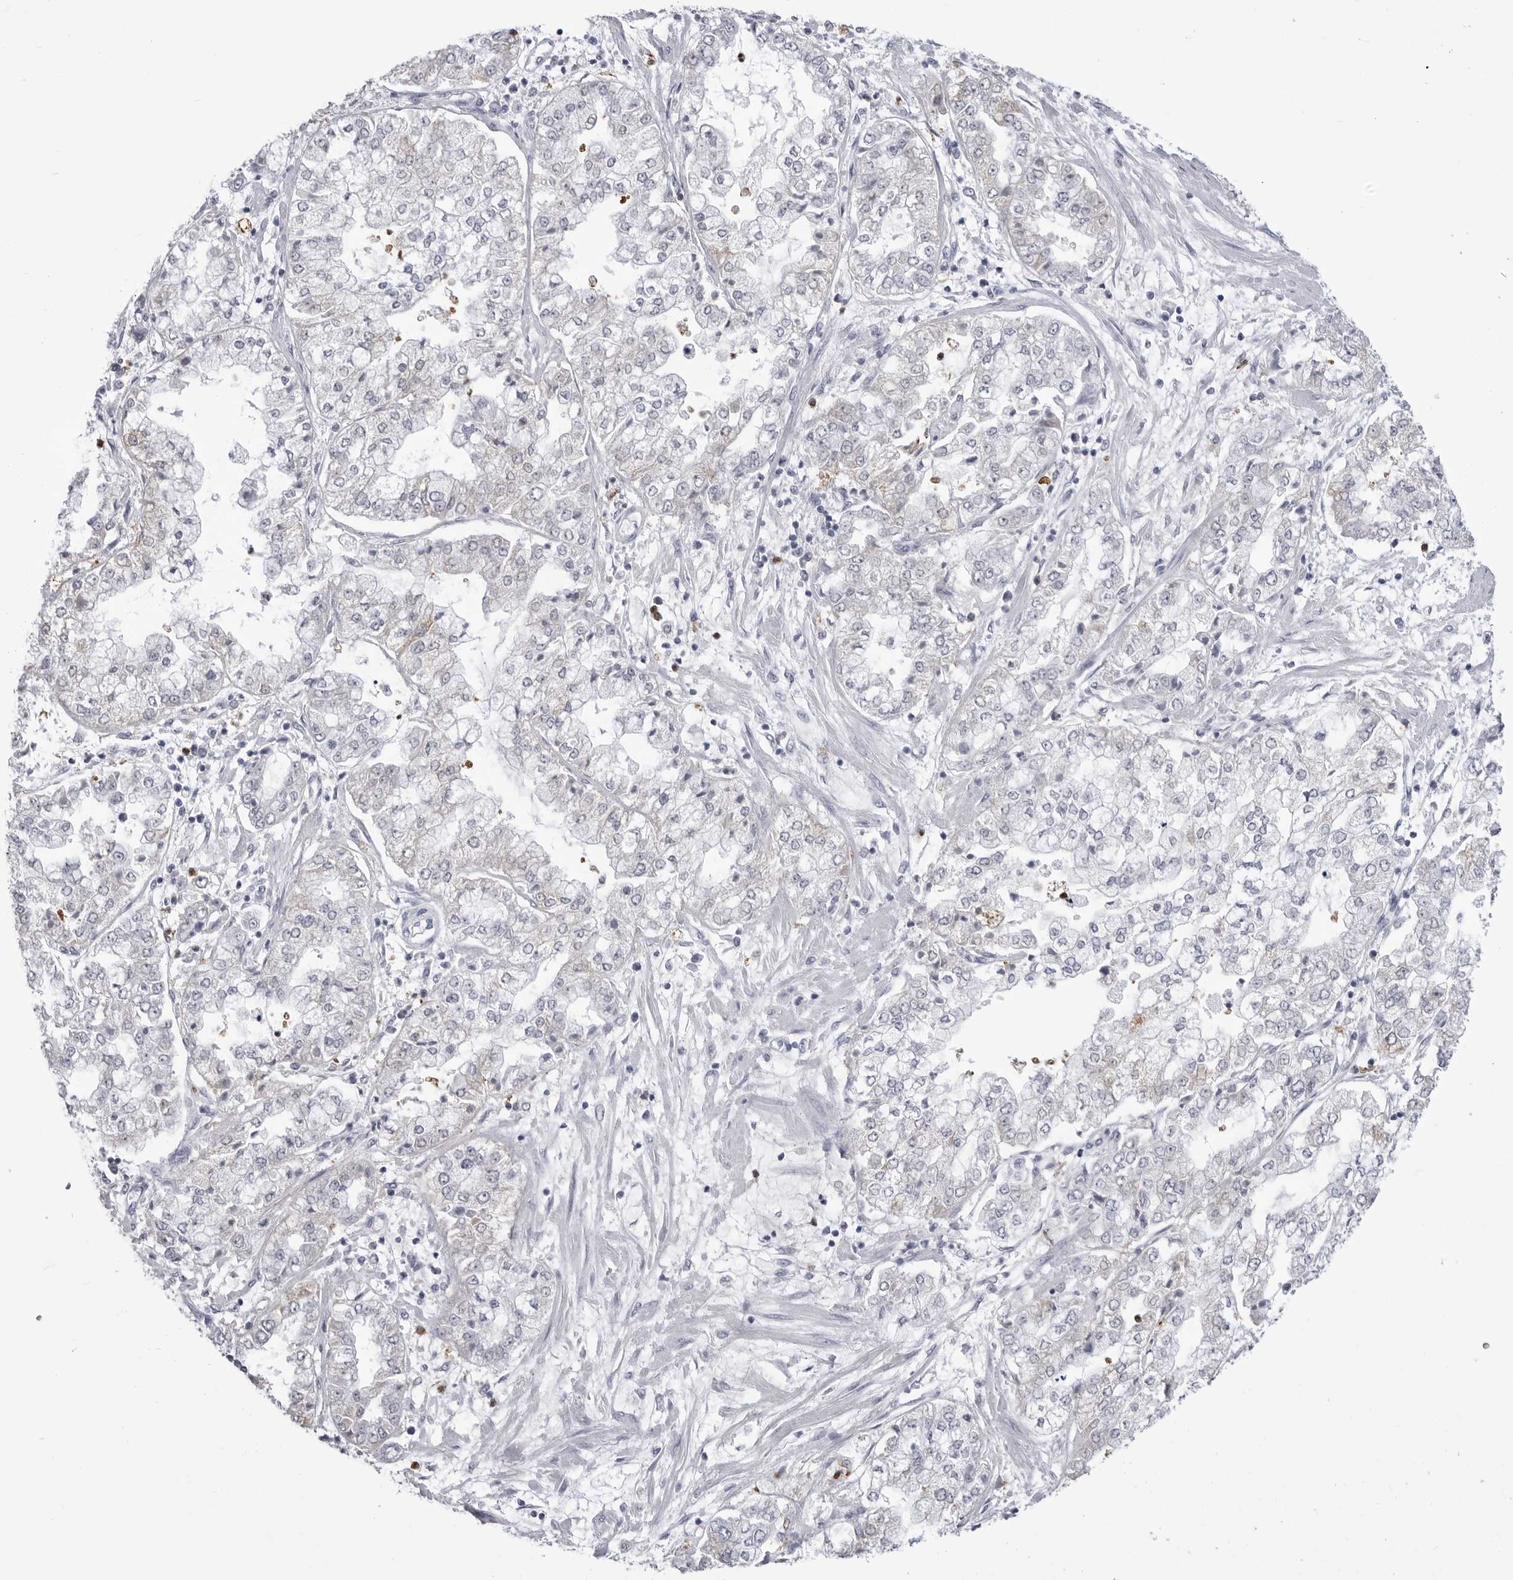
{"staining": {"intensity": "negative", "quantity": "none", "location": "none"}, "tissue": "stomach cancer", "cell_type": "Tumor cells", "image_type": "cancer", "snomed": [{"axis": "morphology", "description": "Adenocarcinoma, NOS"}, {"axis": "topography", "description": "Stomach"}], "caption": "This is a image of IHC staining of stomach cancer, which shows no positivity in tumor cells.", "gene": "STAP2", "patient": {"sex": "male", "age": 76}}